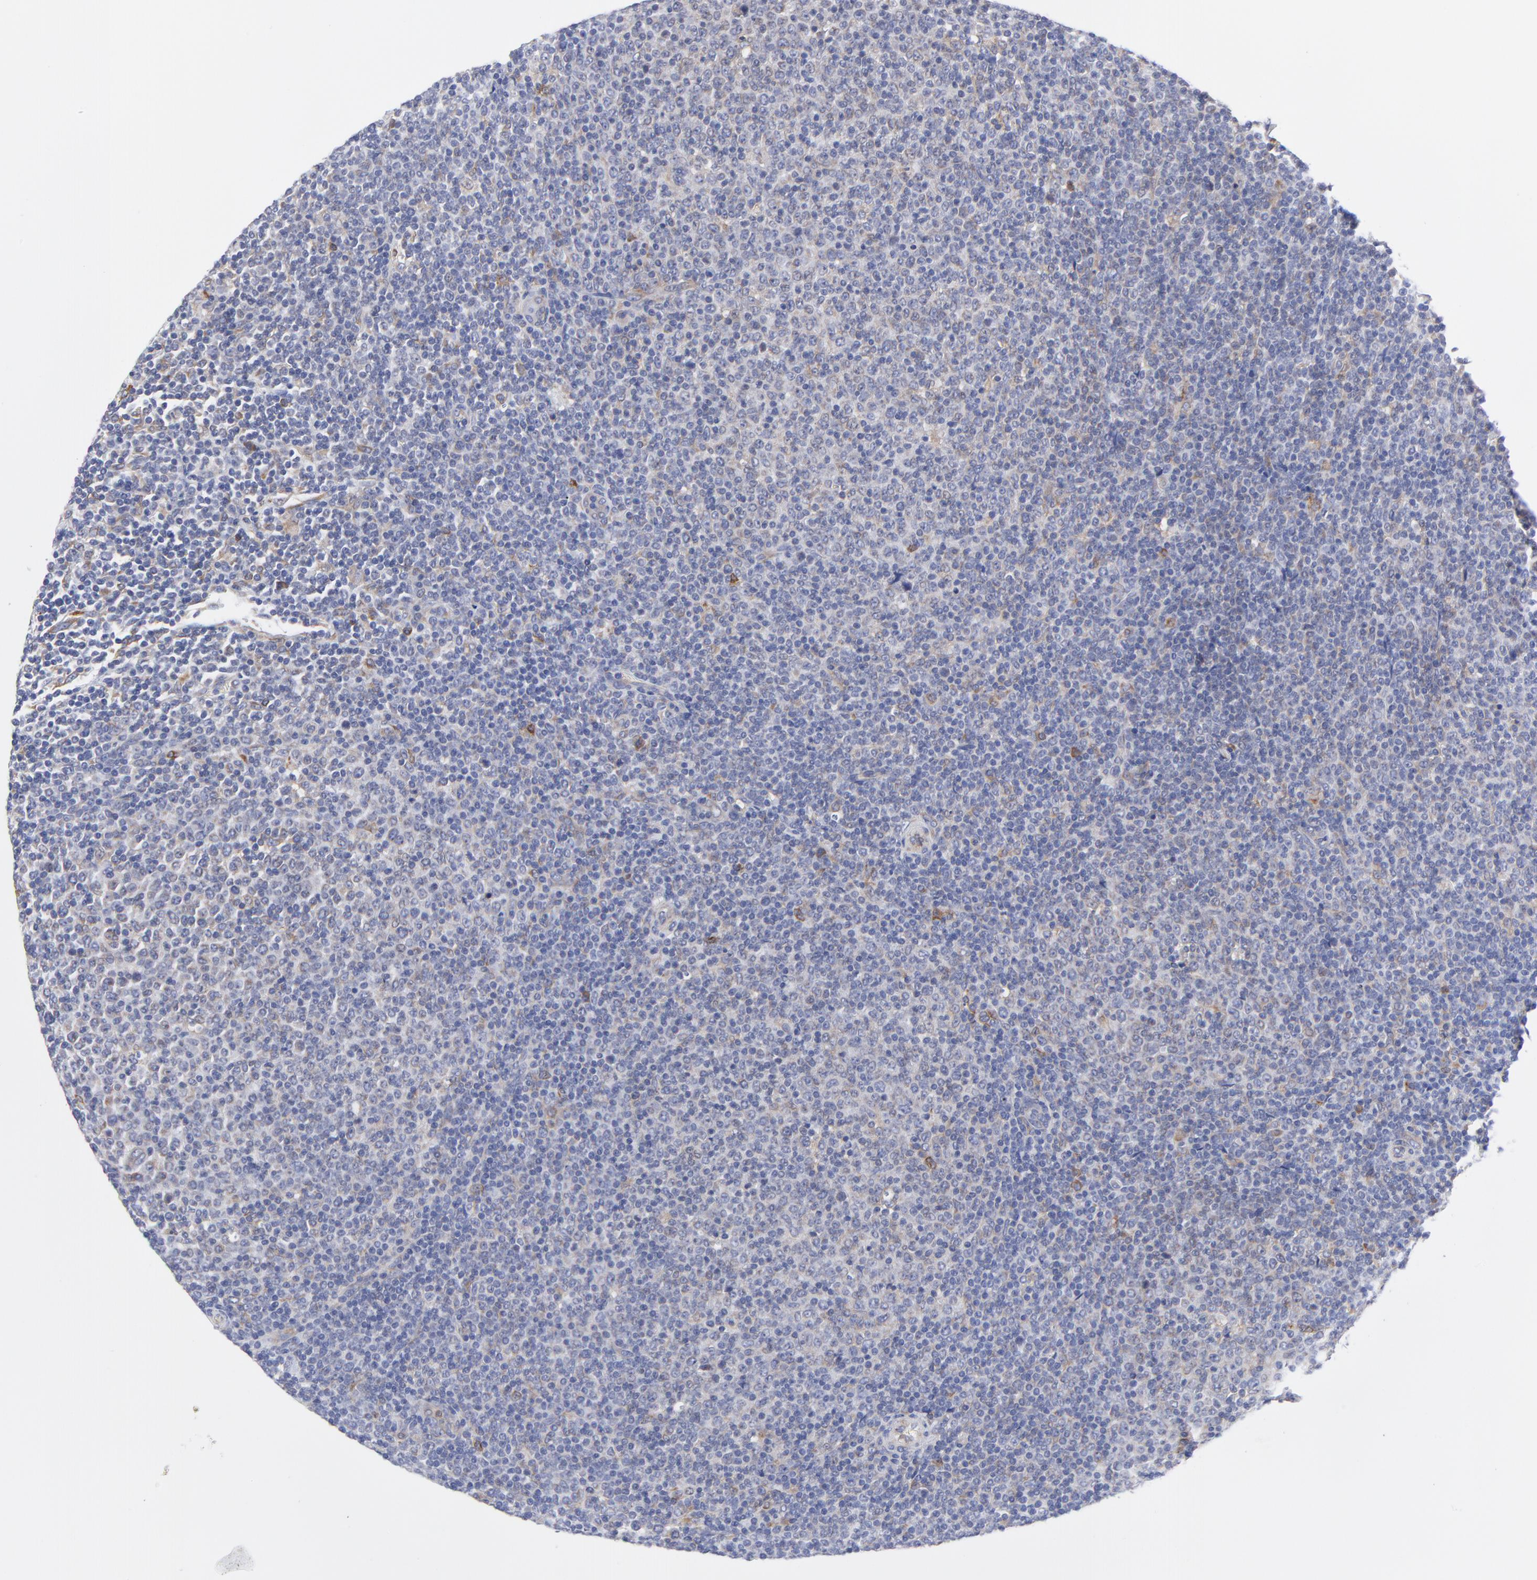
{"staining": {"intensity": "weak", "quantity": "25%-75%", "location": "cytoplasmic/membranous"}, "tissue": "lymphoma", "cell_type": "Tumor cells", "image_type": "cancer", "snomed": [{"axis": "morphology", "description": "Malignant lymphoma, non-Hodgkin's type, Low grade"}, {"axis": "topography", "description": "Lymph node"}], "caption": "About 25%-75% of tumor cells in lymphoma reveal weak cytoplasmic/membranous protein expression as visualized by brown immunohistochemical staining.", "gene": "MOSPD2", "patient": {"sex": "male", "age": 70}}